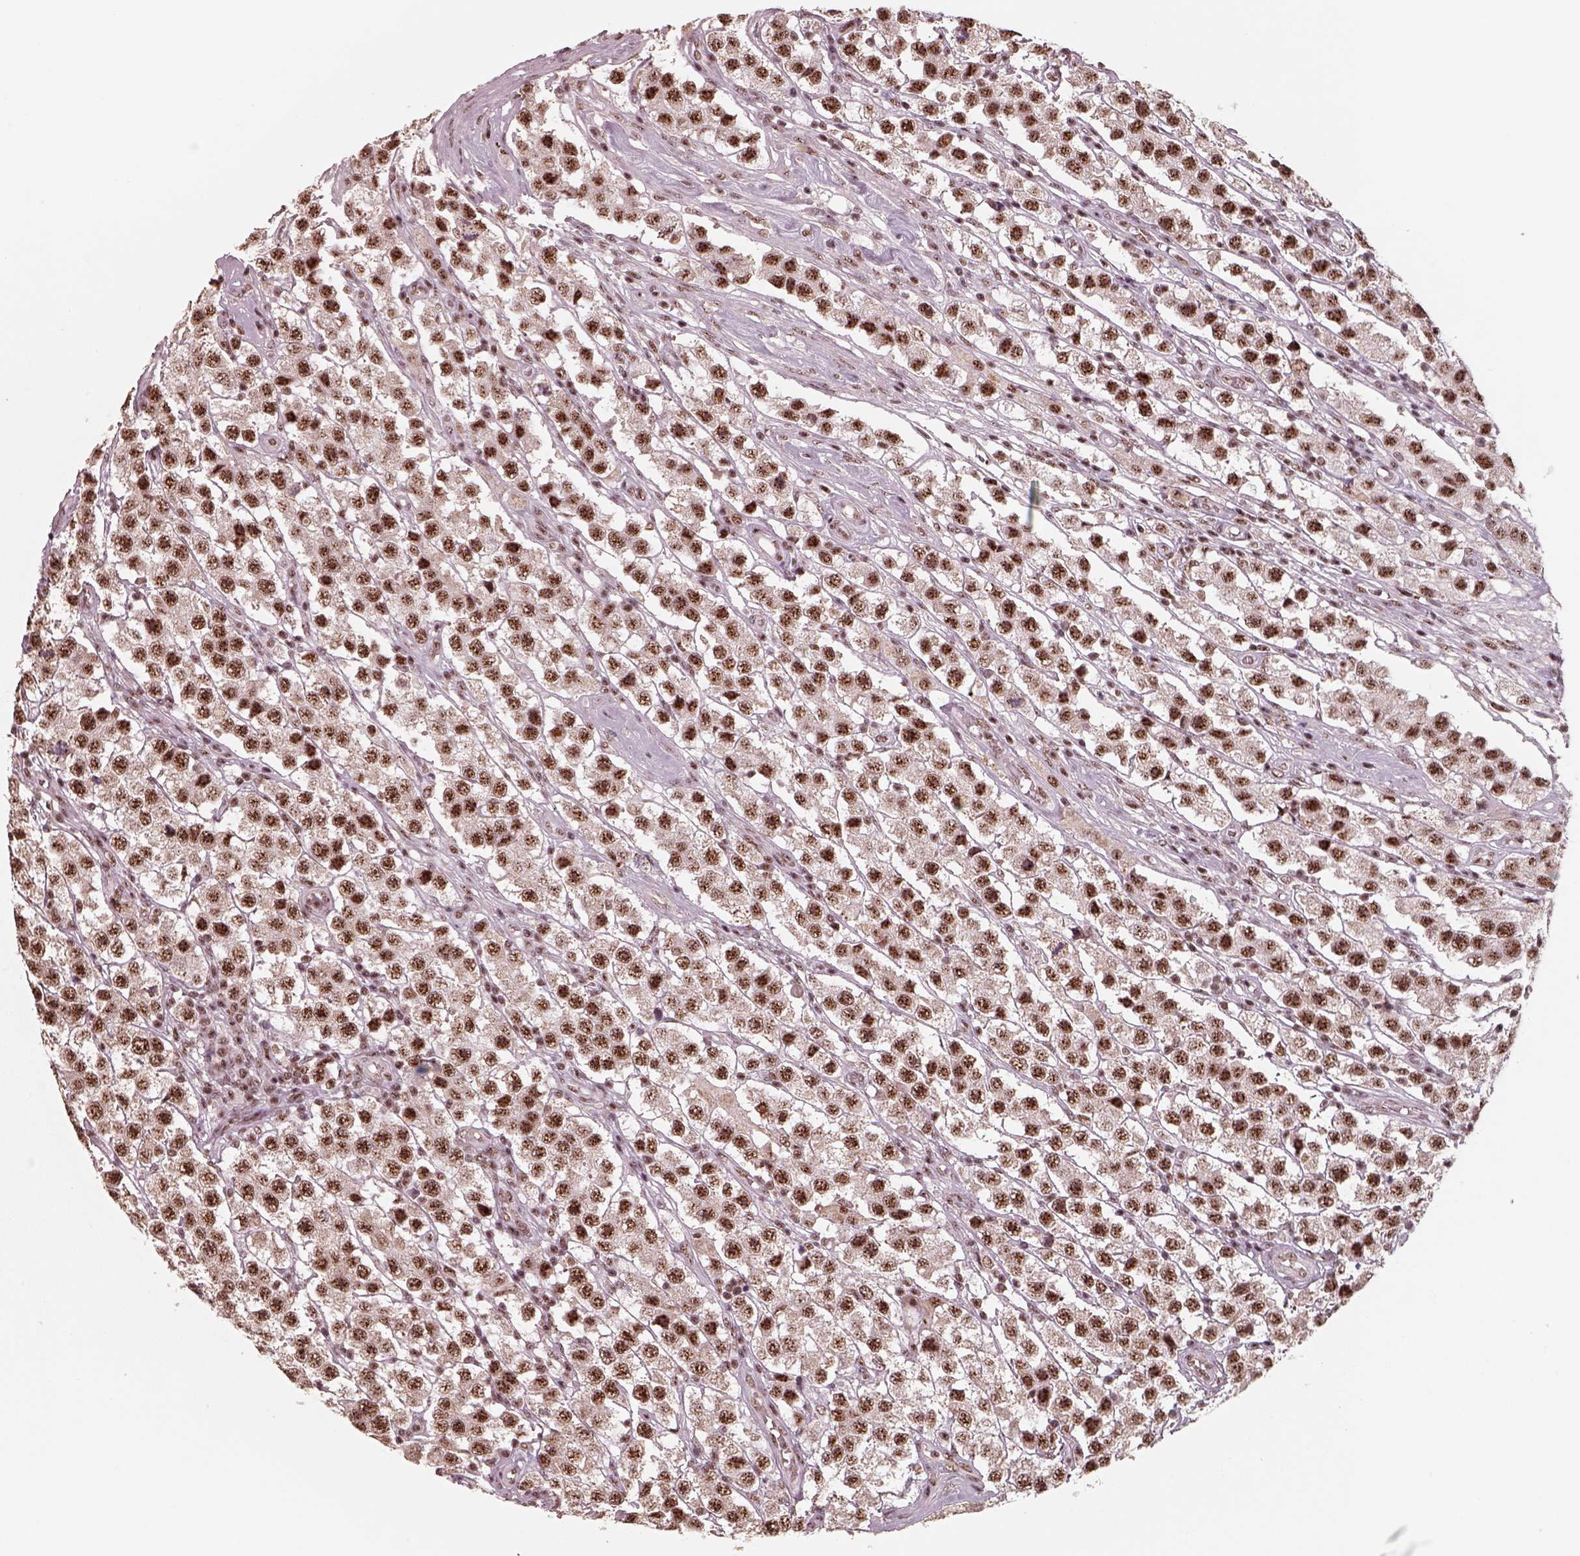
{"staining": {"intensity": "strong", "quantity": ">75%", "location": "nuclear"}, "tissue": "testis cancer", "cell_type": "Tumor cells", "image_type": "cancer", "snomed": [{"axis": "morphology", "description": "Seminoma, NOS"}, {"axis": "topography", "description": "Testis"}], "caption": "There is high levels of strong nuclear positivity in tumor cells of seminoma (testis), as demonstrated by immunohistochemical staining (brown color).", "gene": "ATXN7L3", "patient": {"sex": "male", "age": 45}}